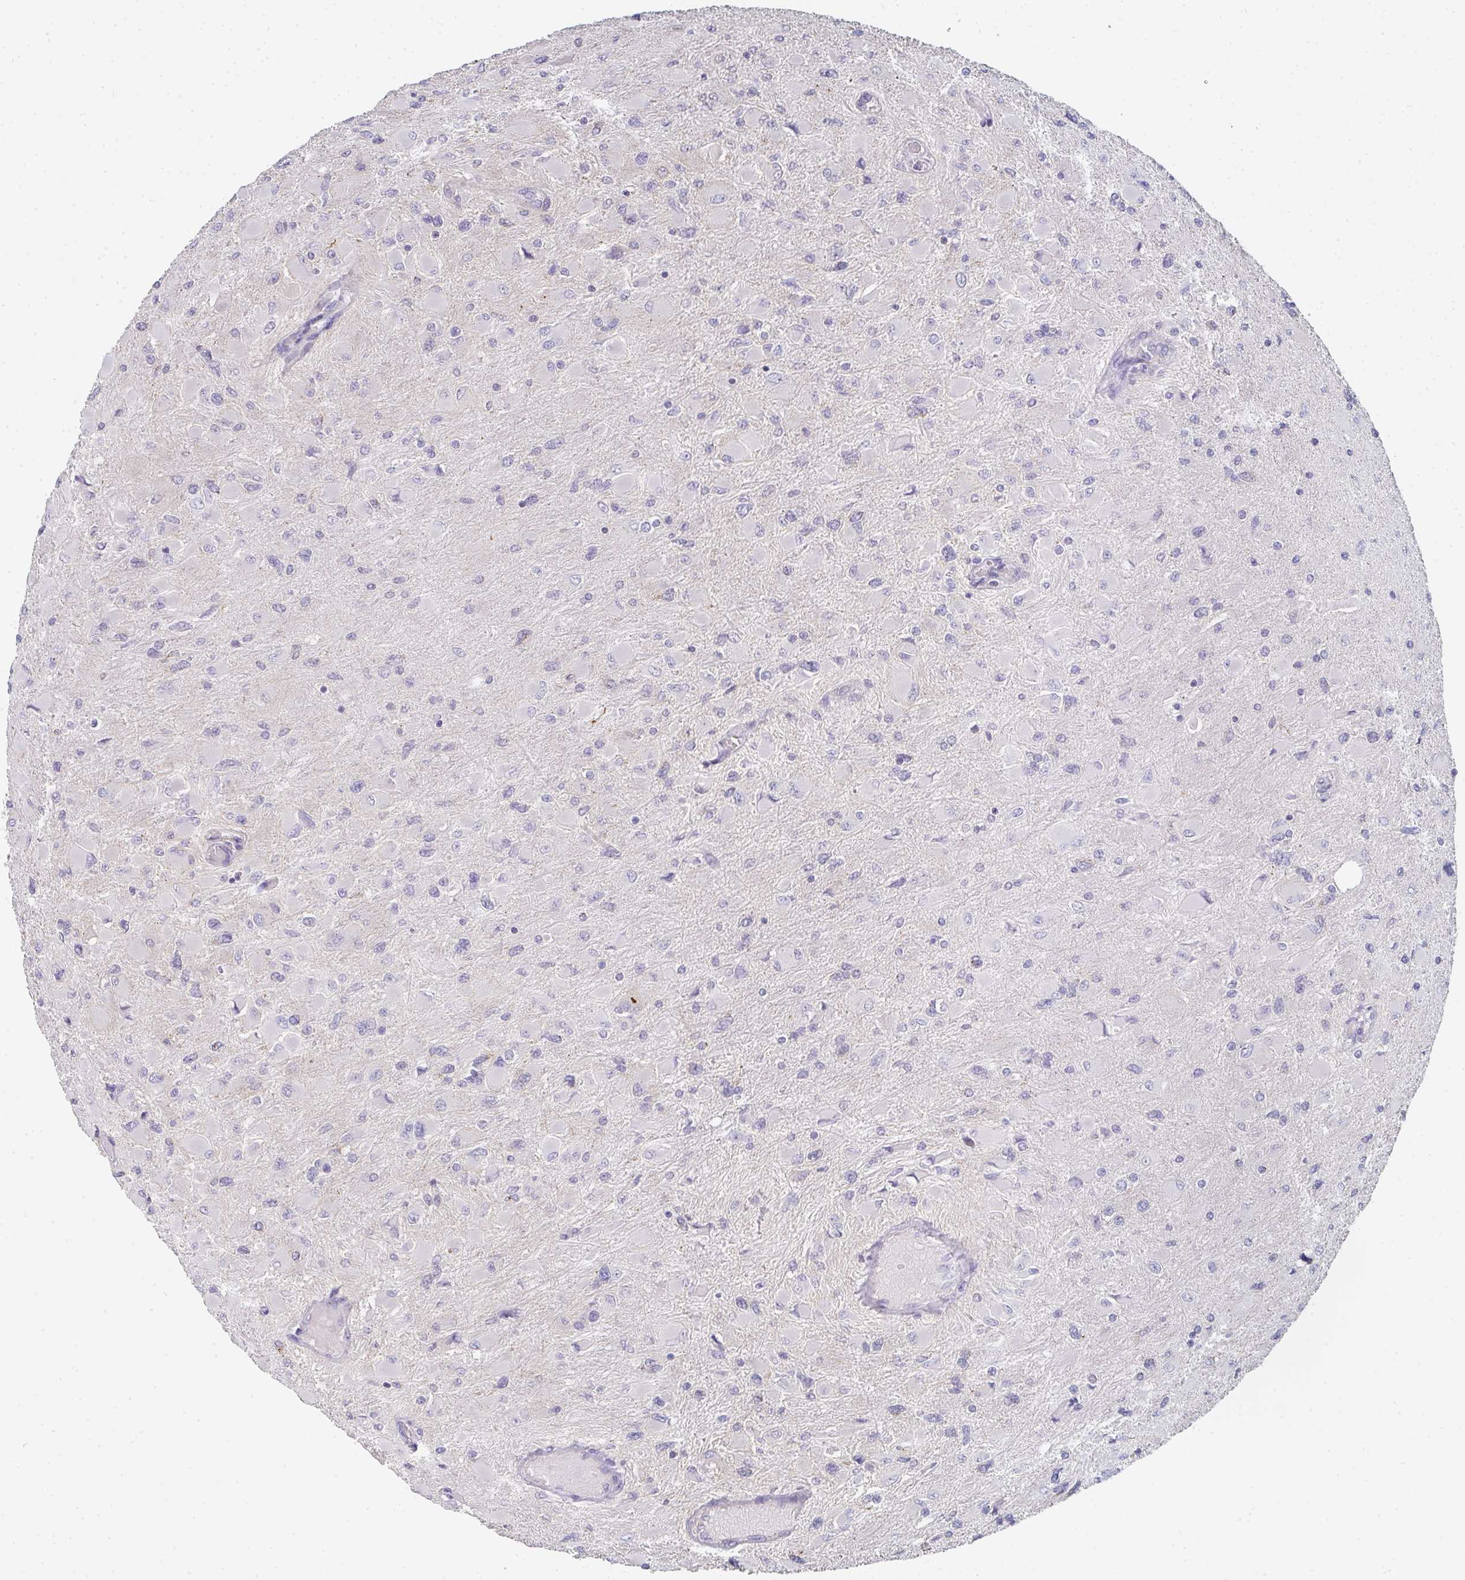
{"staining": {"intensity": "negative", "quantity": "none", "location": "none"}, "tissue": "glioma", "cell_type": "Tumor cells", "image_type": "cancer", "snomed": [{"axis": "morphology", "description": "Glioma, malignant, High grade"}, {"axis": "topography", "description": "Cerebral cortex"}], "caption": "Glioma stained for a protein using immunohistochemistry (IHC) demonstrates no staining tumor cells.", "gene": "CHMP5", "patient": {"sex": "female", "age": 36}}